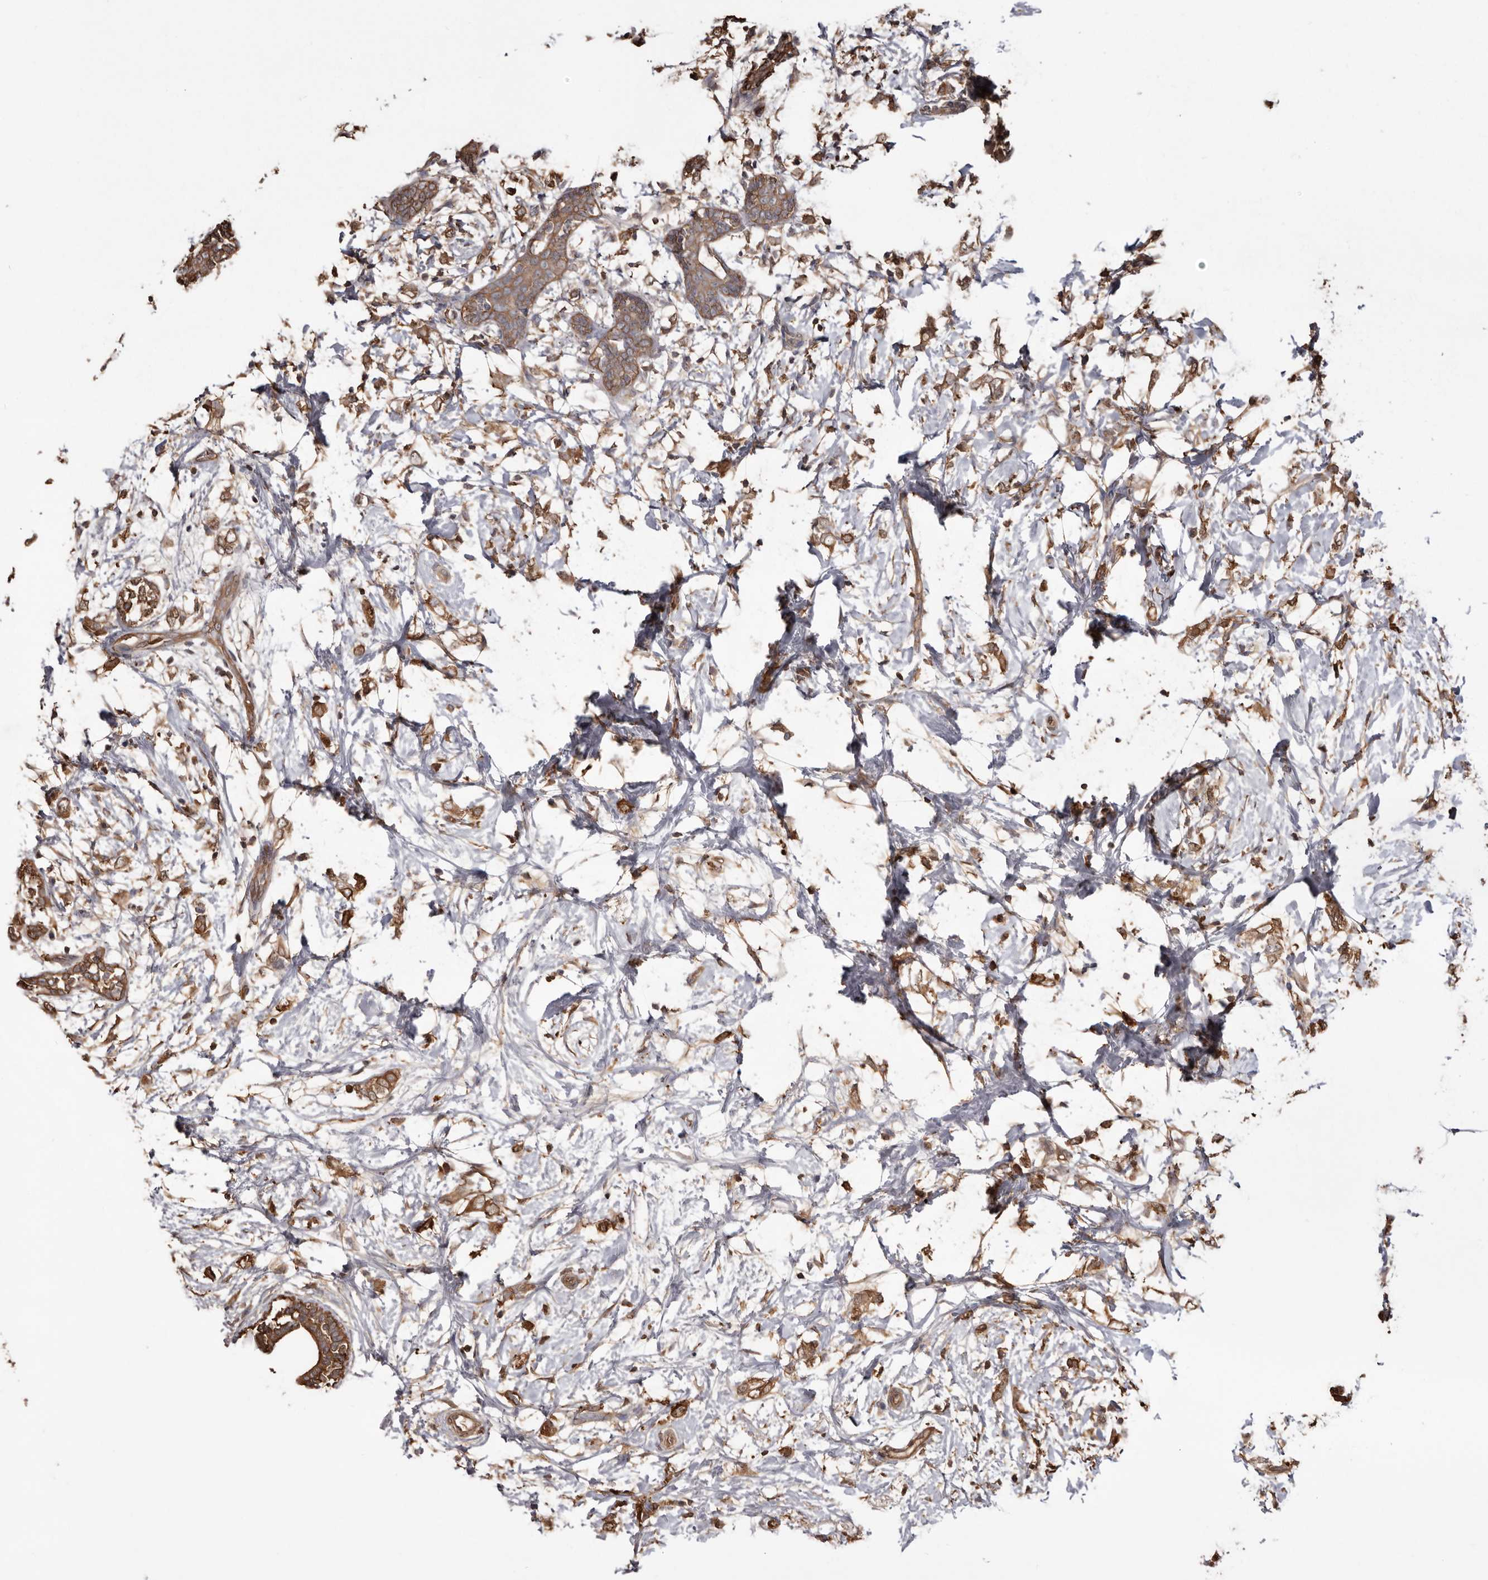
{"staining": {"intensity": "moderate", "quantity": ">75%", "location": "cytoplasmic/membranous"}, "tissue": "breast cancer", "cell_type": "Tumor cells", "image_type": "cancer", "snomed": [{"axis": "morphology", "description": "Normal tissue, NOS"}, {"axis": "morphology", "description": "Lobular carcinoma"}, {"axis": "topography", "description": "Breast"}], "caption": "DAB immunohistochemical staining of human breast cancer reveals moderate cytoplasmic/membranous protein staining in approximately >75% of tumor cells.", "gene": "PKM", "patient": {"sex": "female", "age": 47}}